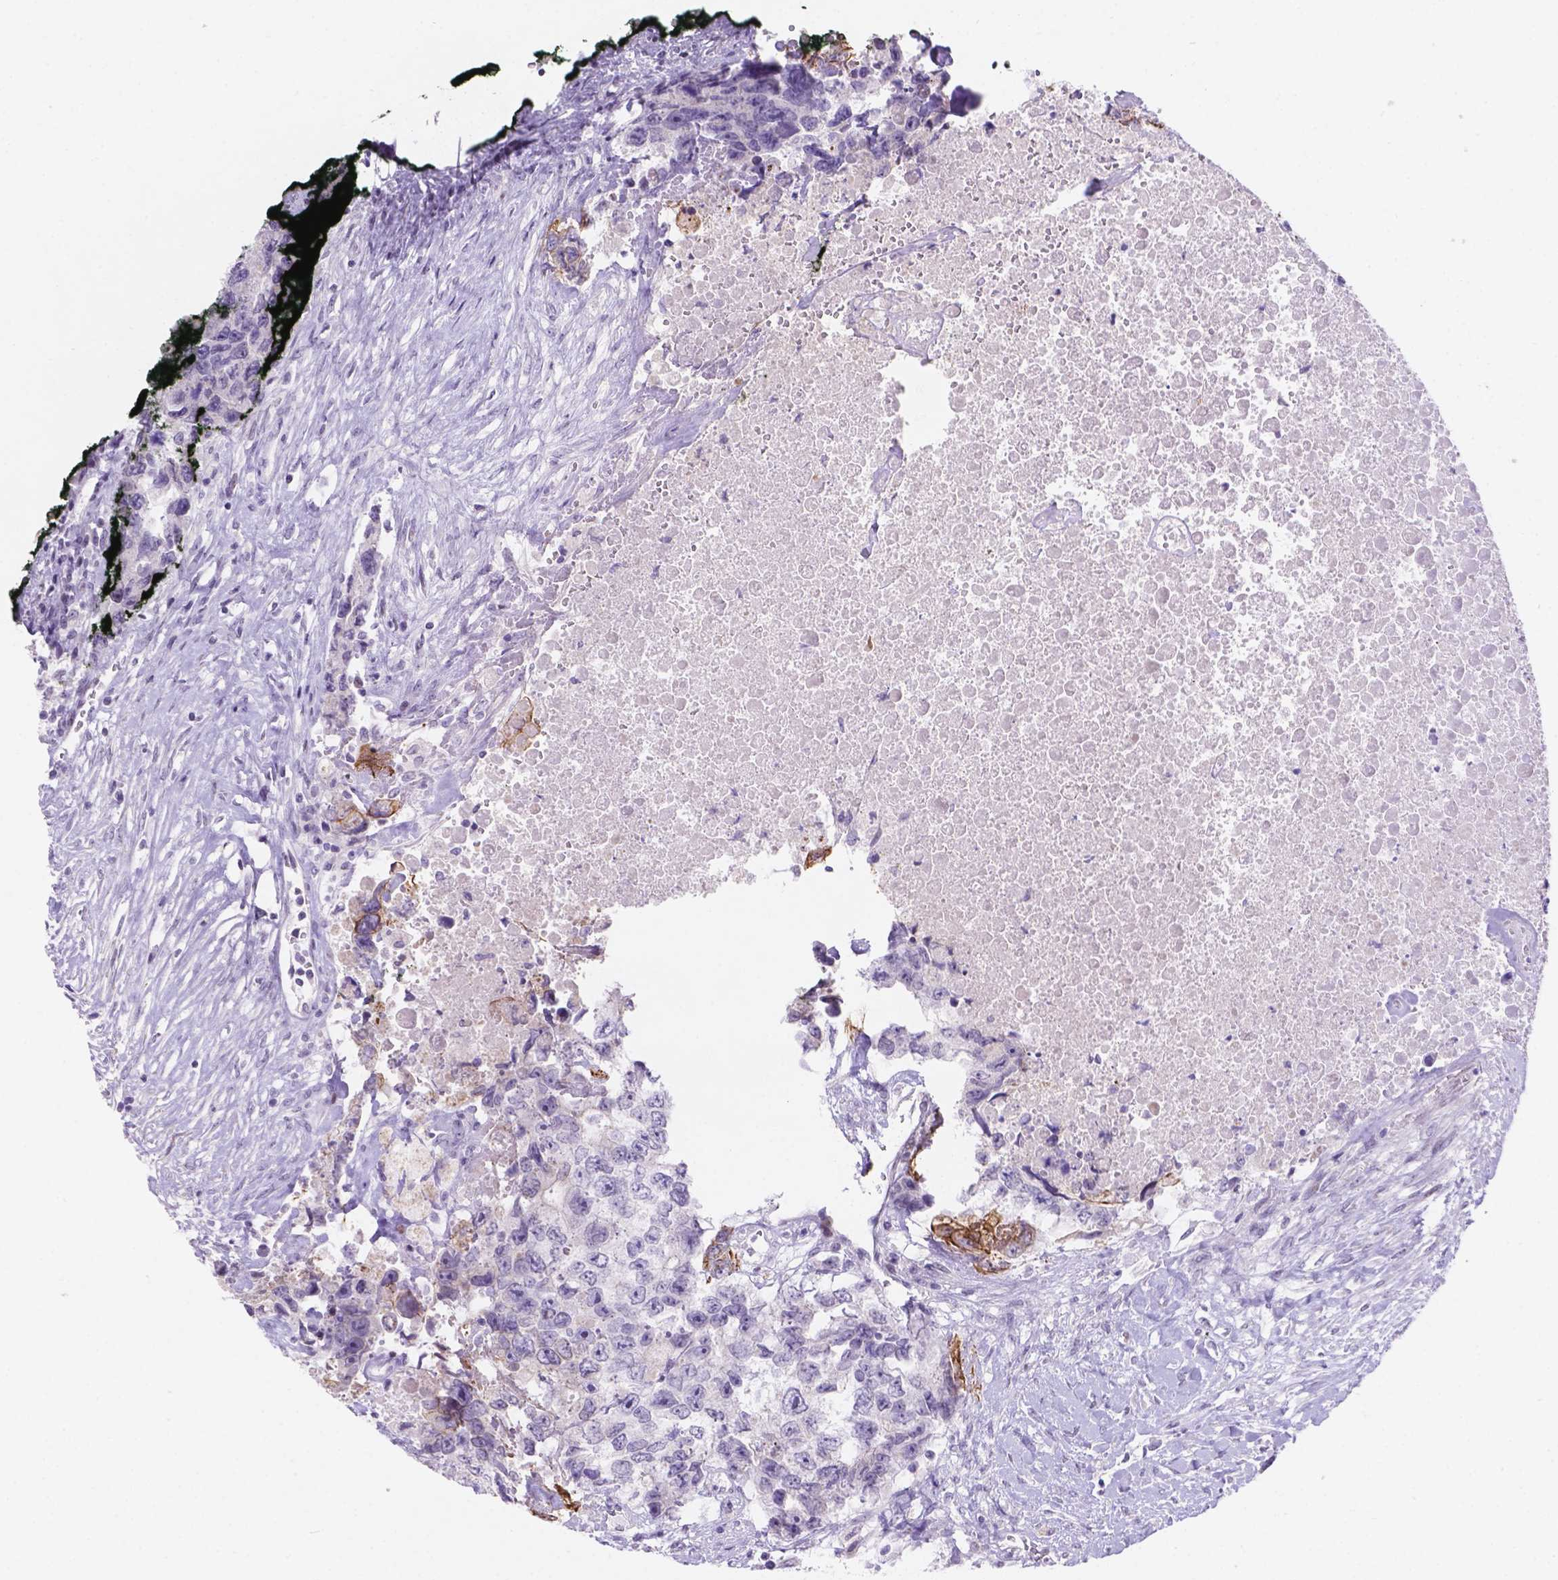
{"staining": {"intensity": "strong", "quantity": "<25%", "location": "cytoplasmic/membranous"}, "tissue": "testis cancer", "cell_type": "Tumor cells", "image_type": "cancer", "snomed": [{"axis": "morphology", "description": "Carcinoma, Embryonal, NOS"}, {"axis": "topography", "description": "Testis"}], "caption": "Testis cancer (embryonal carcinoma) was stained to show a protein in brown. There is medium levels of strong cytoplasmic/membranous staining in approximately <25% of tumor cells. (Brightfield microscopy of DAB IHC at high magnification).", "gene": "DMWD", "patient": {"sex": "male", "age": 24}}